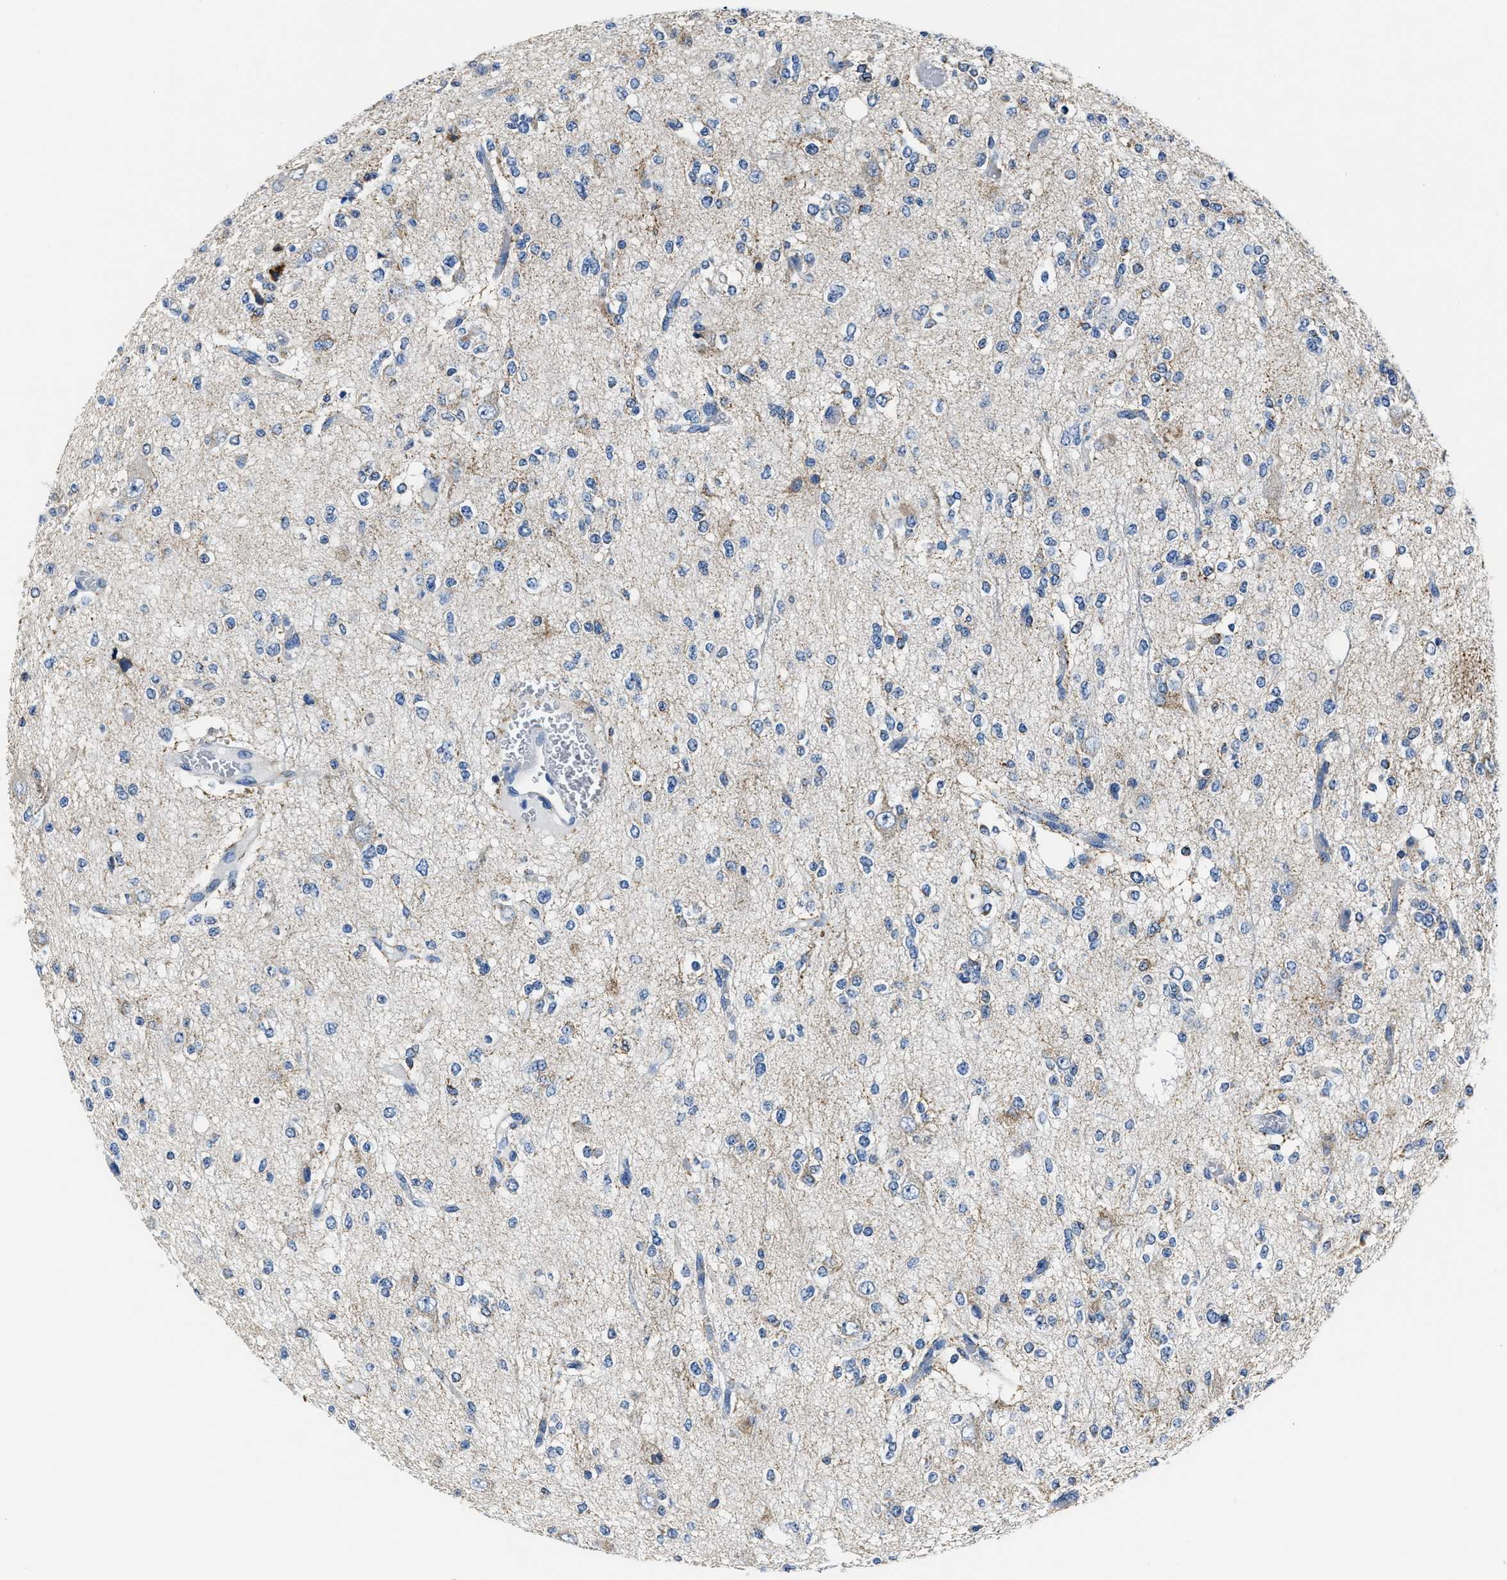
{"staining": {"intensity": "negative", "quantity": "none", "location": "none"}, "tissue": "glioma", "cell_type": "Tumor cells", "image_type": "cancer", "snomed": [{"axis": "morphology", "description": "Glioma, malignant, Low grade"}, {"axis": "topography", "description": "Brain"}], "caption": "This is an immunohistochemistry micrograph of human malignant glioma (low-grade). There is no positivity in tumor cells.", "gene": "AMACR", "patient": {"sex": "male", "age": 38}}